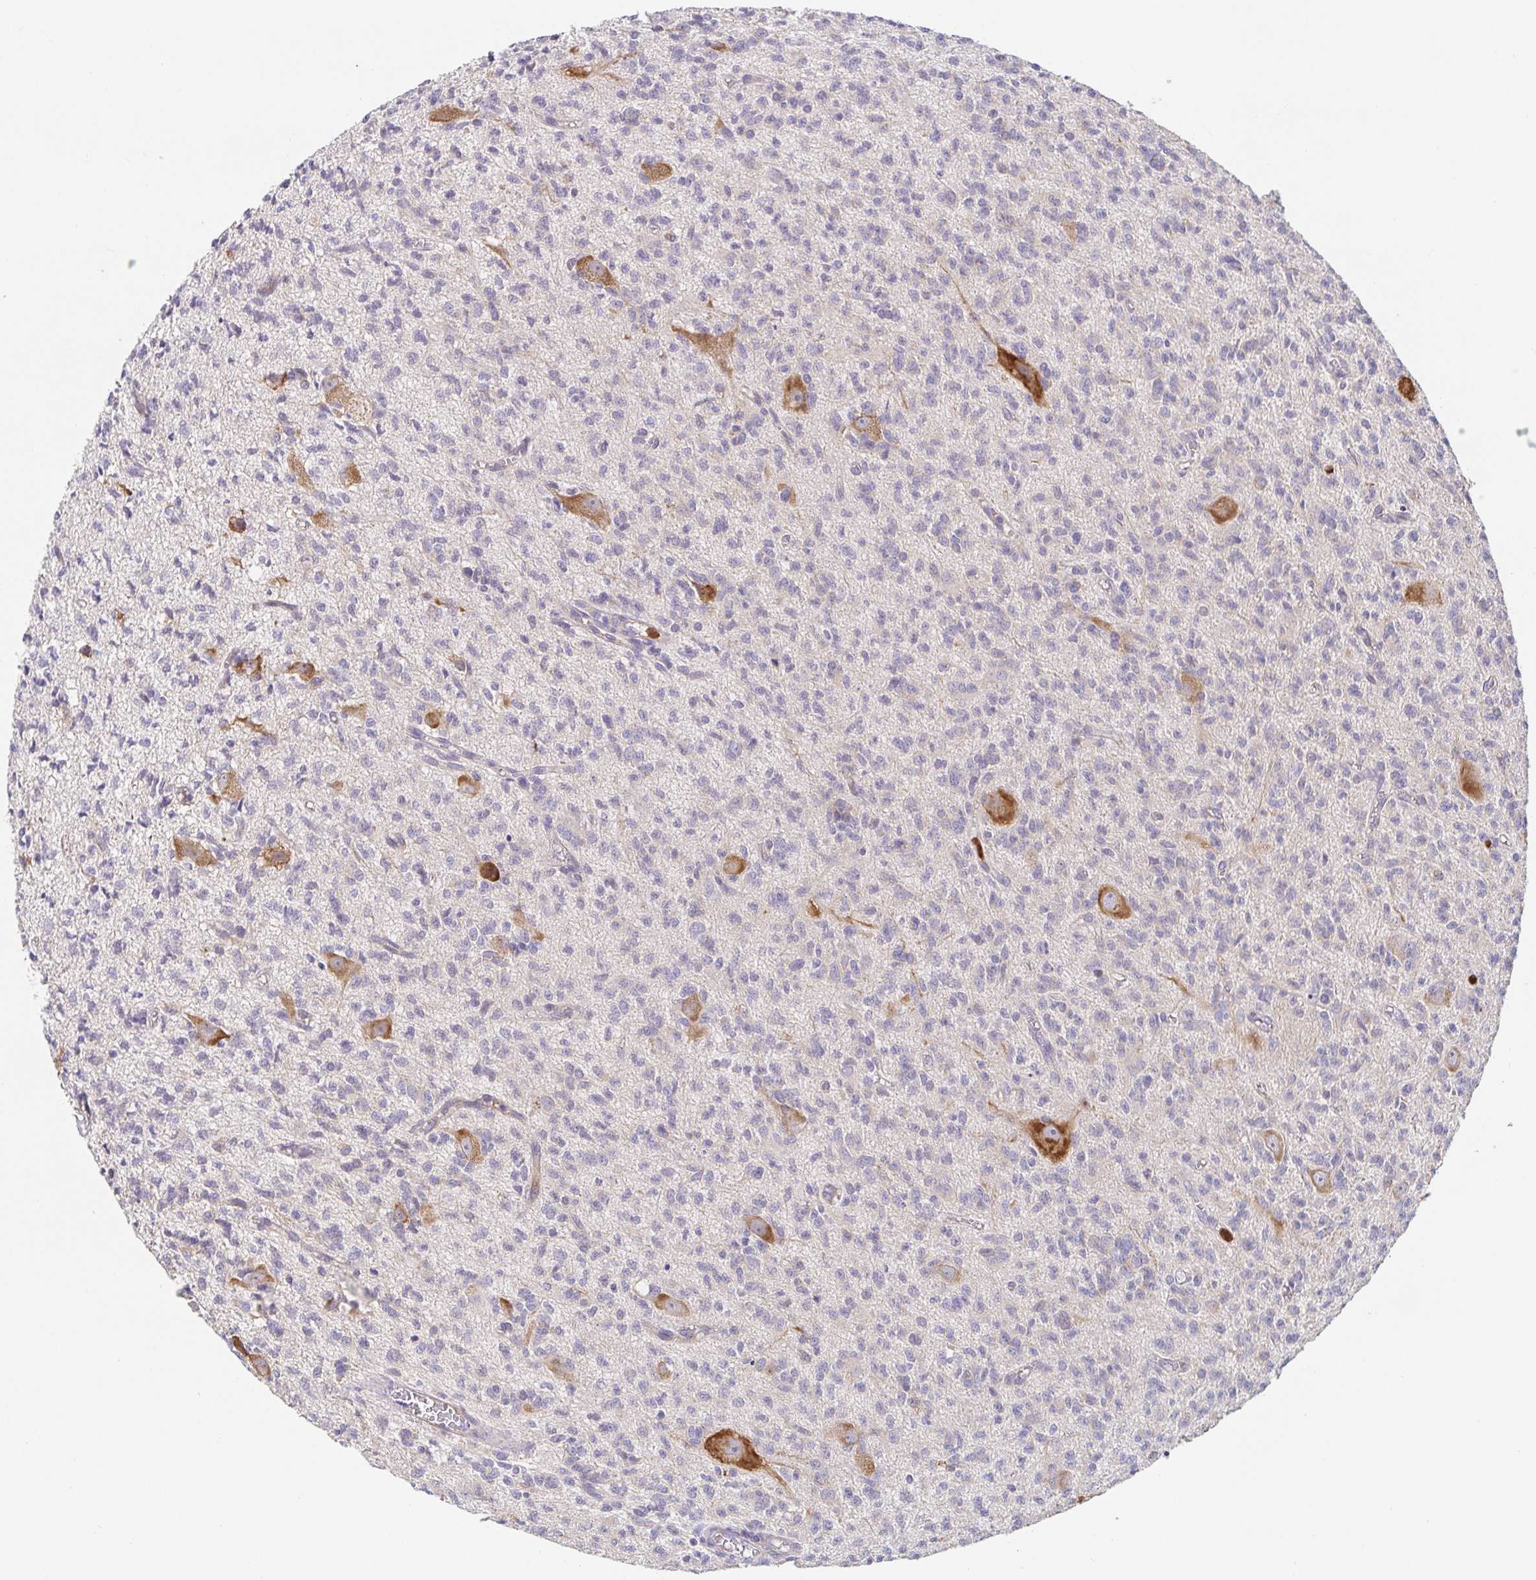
{"staining": {"intensity": "negative", "quantity": "none", "location": "none"}, "tissue": "glioma", "cell_type": "Tumor cells", "image_type": "cancer", "snomed": [{"axis": "morphology", "description": "Glioma, malignant, Low grade"}, {"axis": "topography", "description": "Brain"}], "caption": "An immunohistochemistry (IHC) histopathology image of glioma is shown. There is no staining in tumor cells of glioma.", "gene": "PDPK1", "patient": {"sex": "male", "age": 64}}